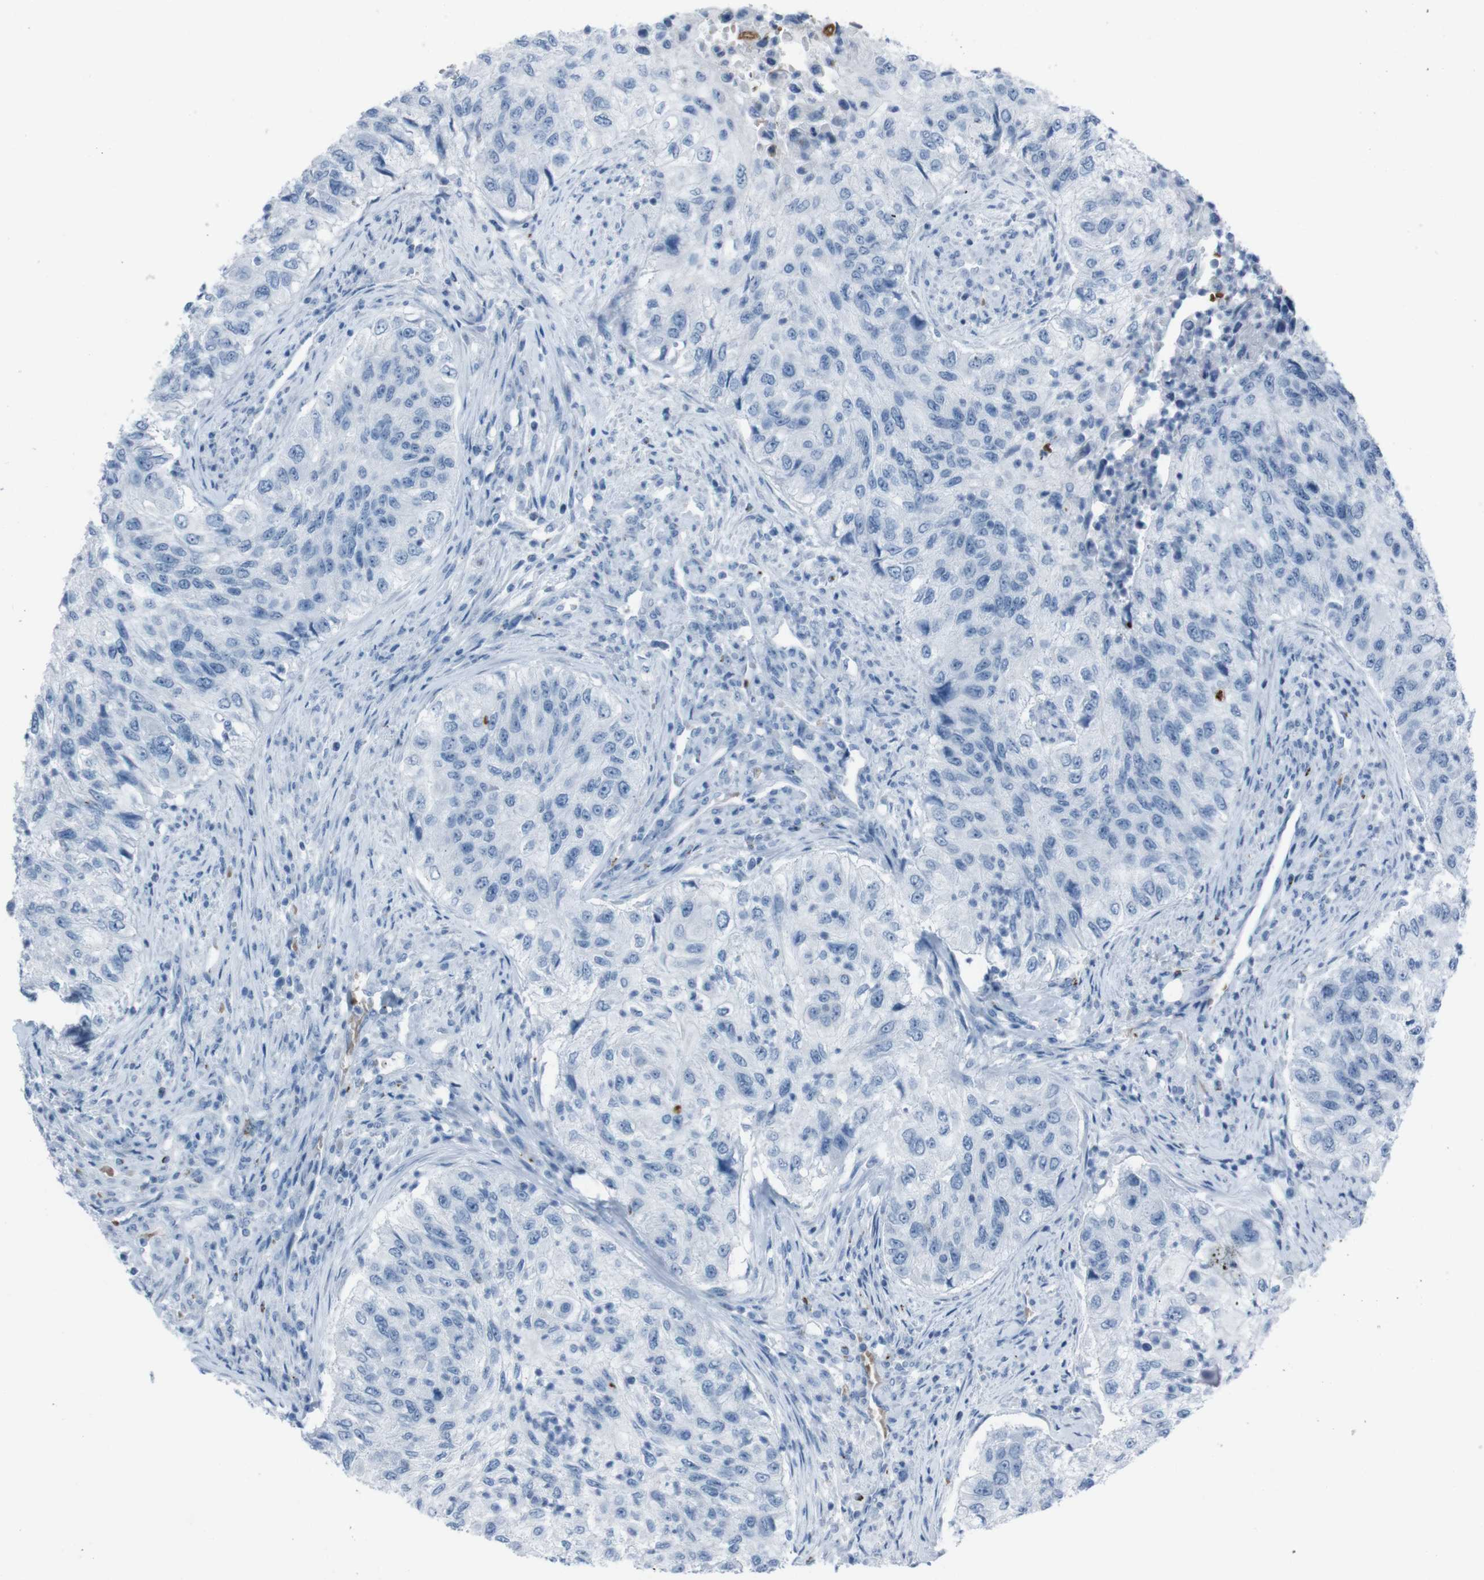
{"staining": {"intensity": "negative", "quantity": "none", "location": "none"}, "tissue": "urothelial cancer", "cell_type": "Tumor cells", "image_type": "cancer", "snomed": [{"axis": "morphology", "description": "Urothelial carcinoma, High grade"}, {"axis": "topography", "description": "Urinary bladder"}], "caption": "Tumor cells are negative for protein expression in human urothelial carcinoma (high-grade). (Stains: DAB (3,3'-diaminobenzidine) immunohistochemistry (IHC) with hematoxylin counter stain, Microscopy: brightfield microscopy at high magnification).", "gene": "ST6GAL1", "patient": {"sex": "female", "age": 60}}